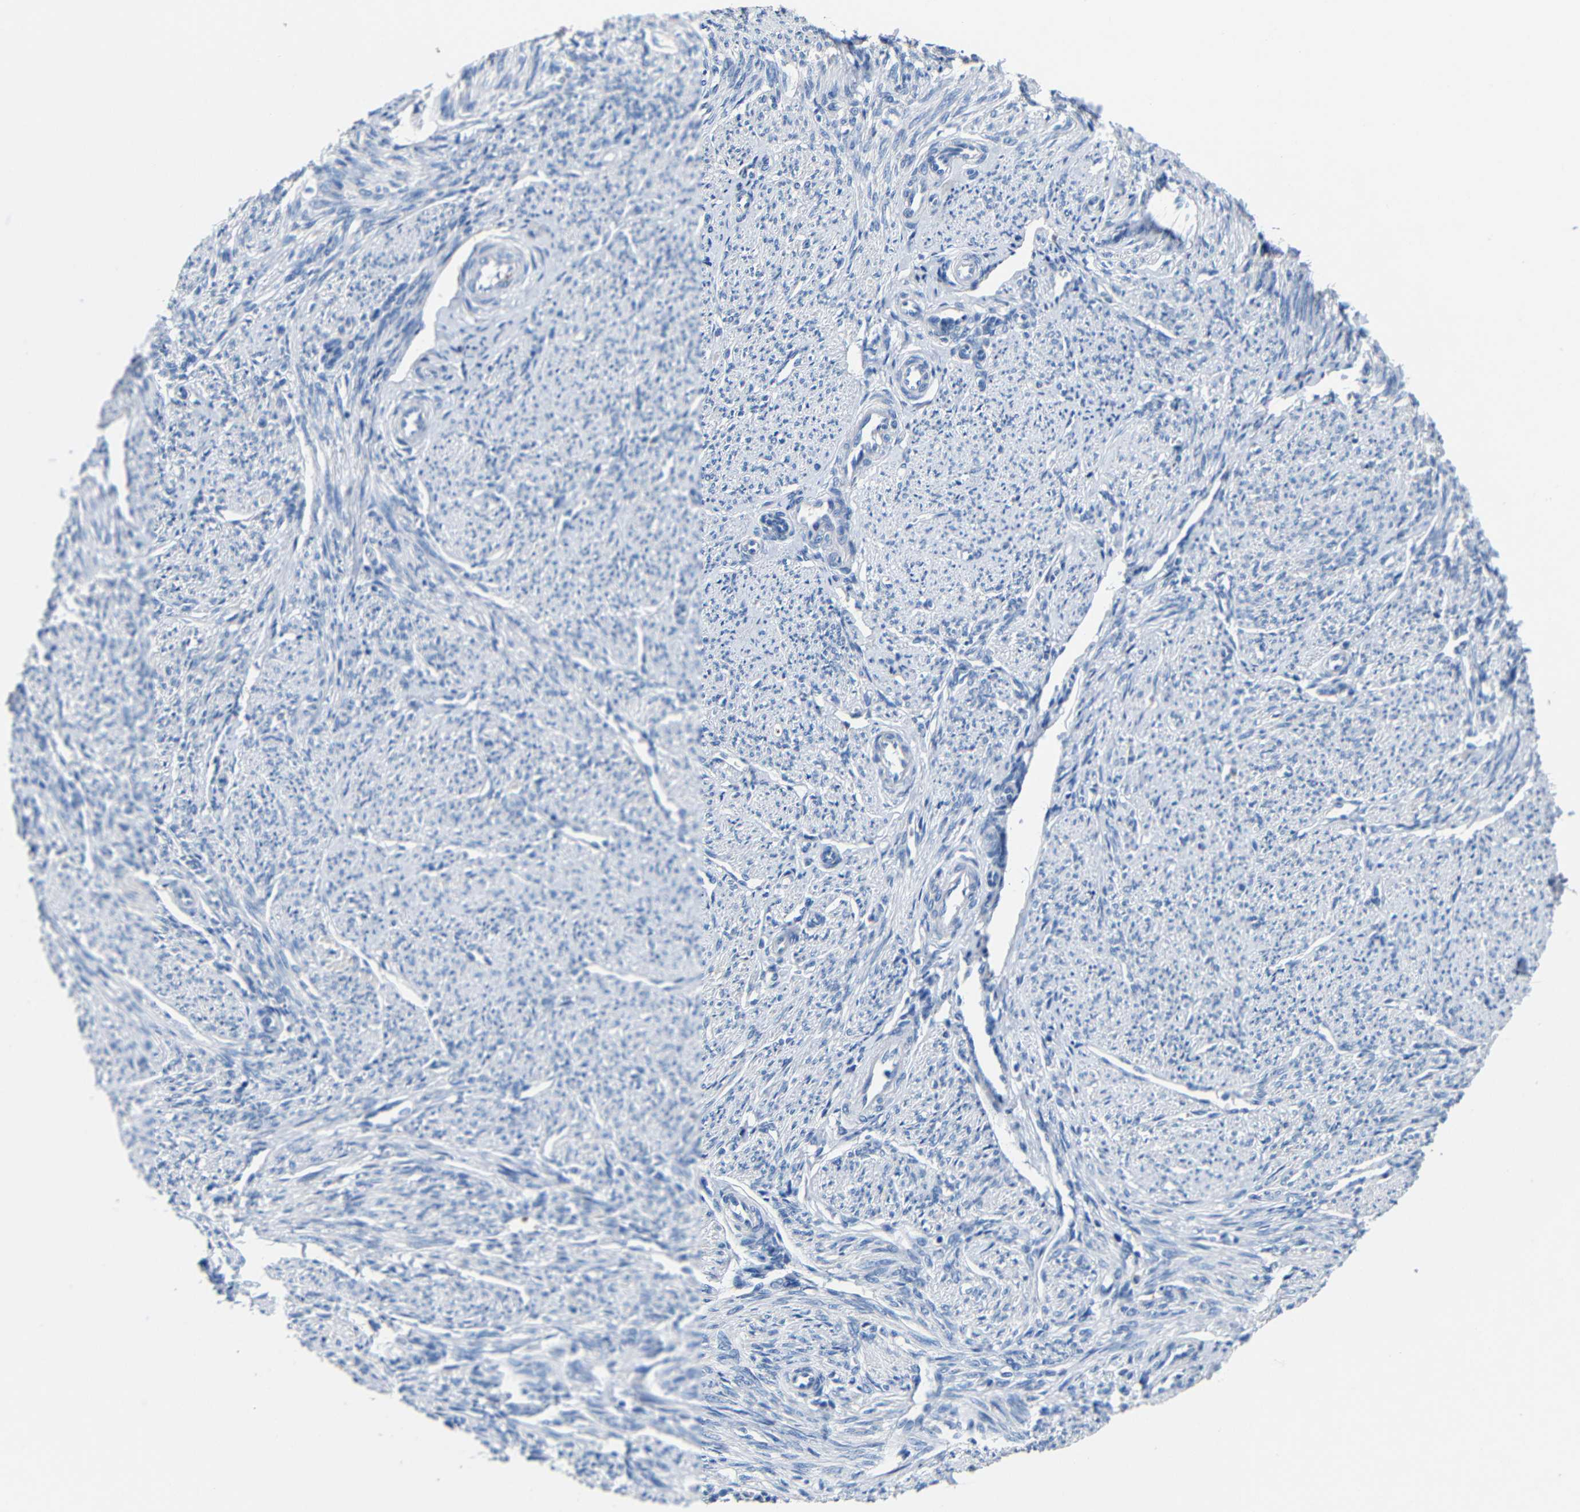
{"staining": {"intensity": "negative", "quantity": "none", "location": "none"}, "tissue": "smooth muscle", "cell_type": "Smooth muscle cells", "image_type": "normal", "snomed": [{"axis": "morphology", "description": "Normal tissue, NOS"}, {"axis": "topography", "description": "Smooth muscle"}], "caption": "Smooth muscle cells show no significant protein staining in benign smooth muscle. (Immunohistochemistry (ihc), brightfield microscopy, high magnification).", "gene": "ACKR2", "patient": {"sex": "female", "age": 65}}